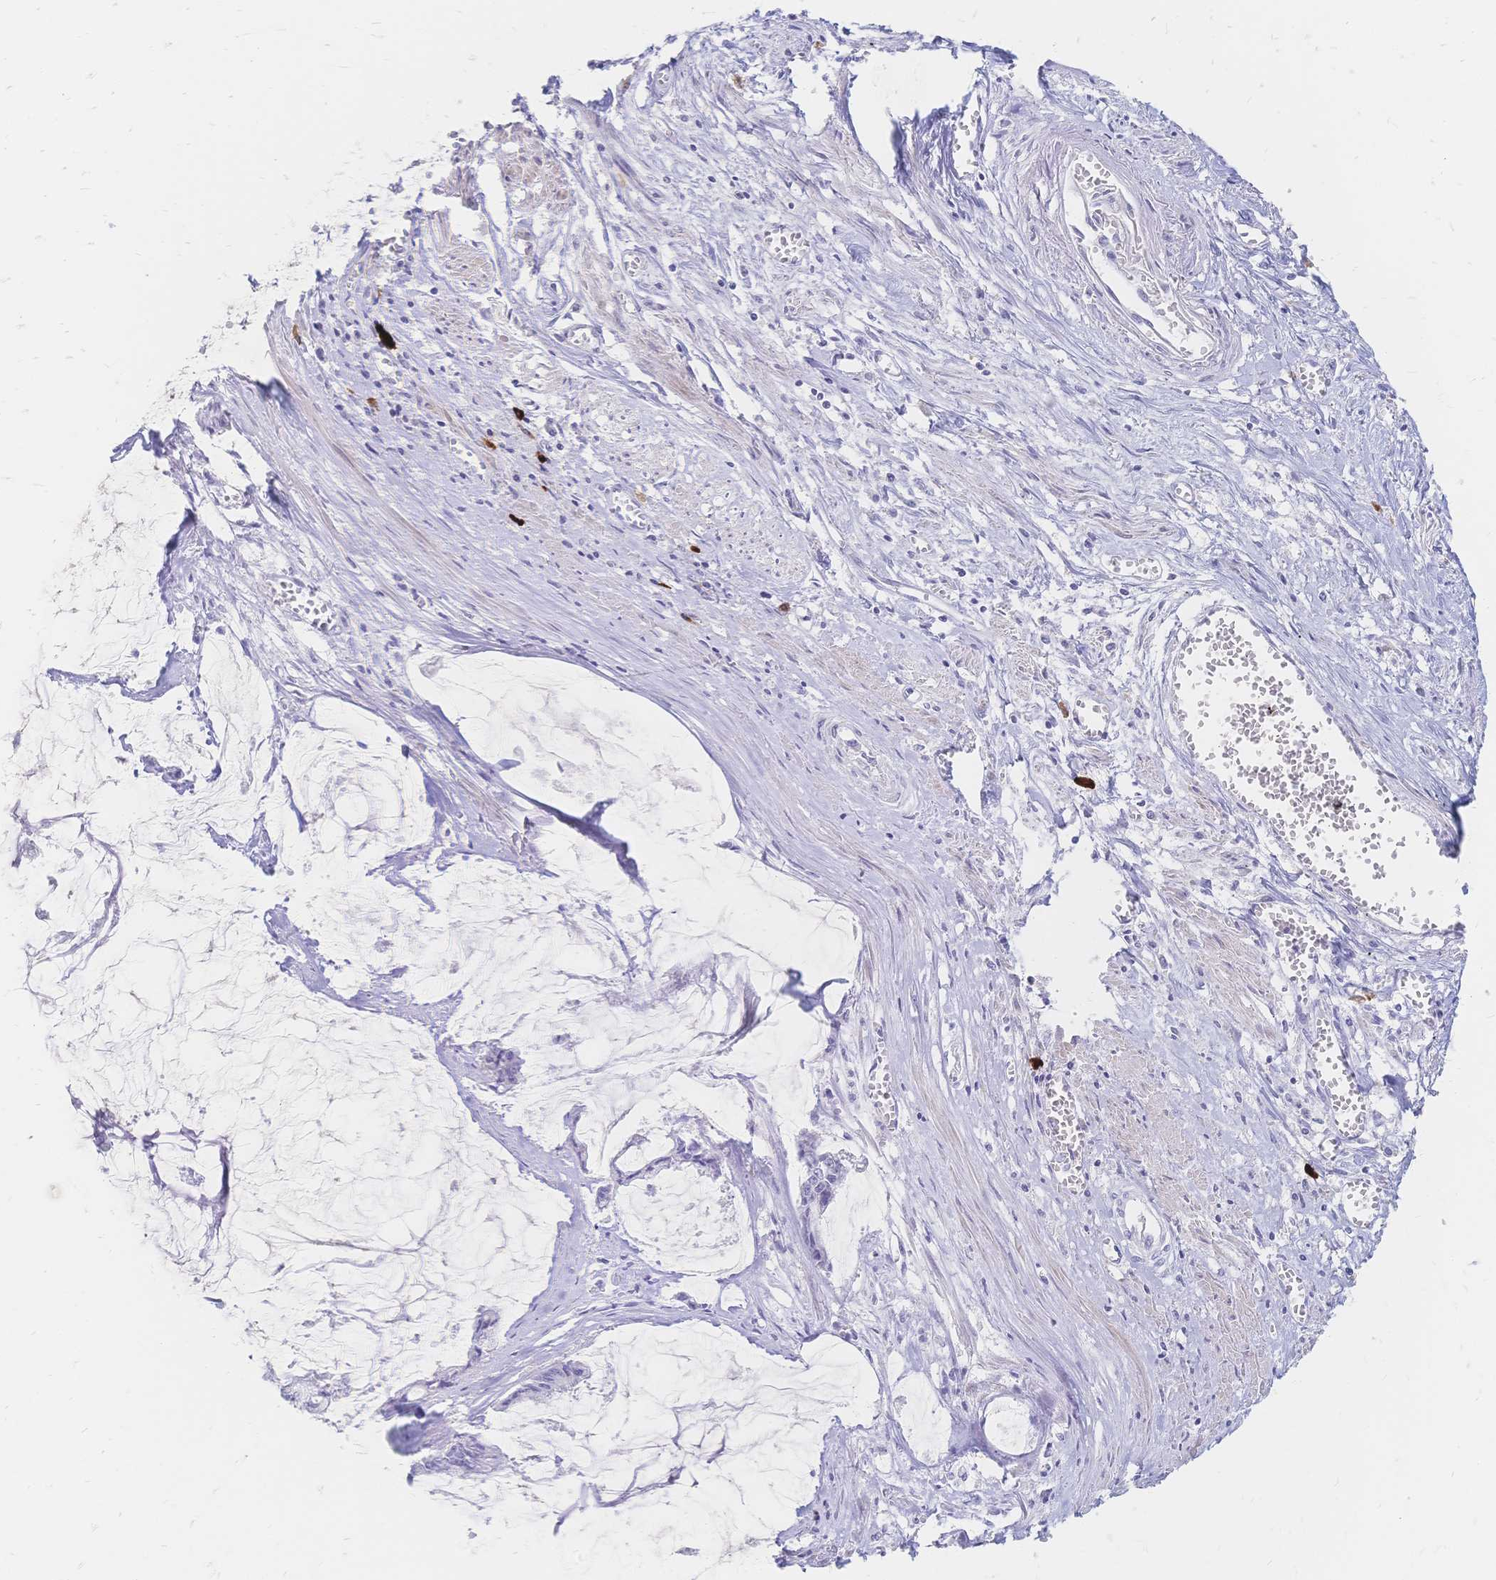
{"staining": {"intensity": "negative", "quantity": "none", "location": "none"}, "tissue": "ovarian cancer", "cell_type": "Tumor cells", "image_type": "cancer", "snomed": [{"axis": "morphology", "description": "Cystadenocarcinoma, mucinous, NOS"}, {"axis": "topography", "description": "Ovary"}], "caption": "An immunohistochemistry micrograph of ovarian cancer is shown. There is no staining in tumor cells of ovarian cancer.", "gene": "PSORS1C2", "patient": {"sex": "female", "age": 90}}